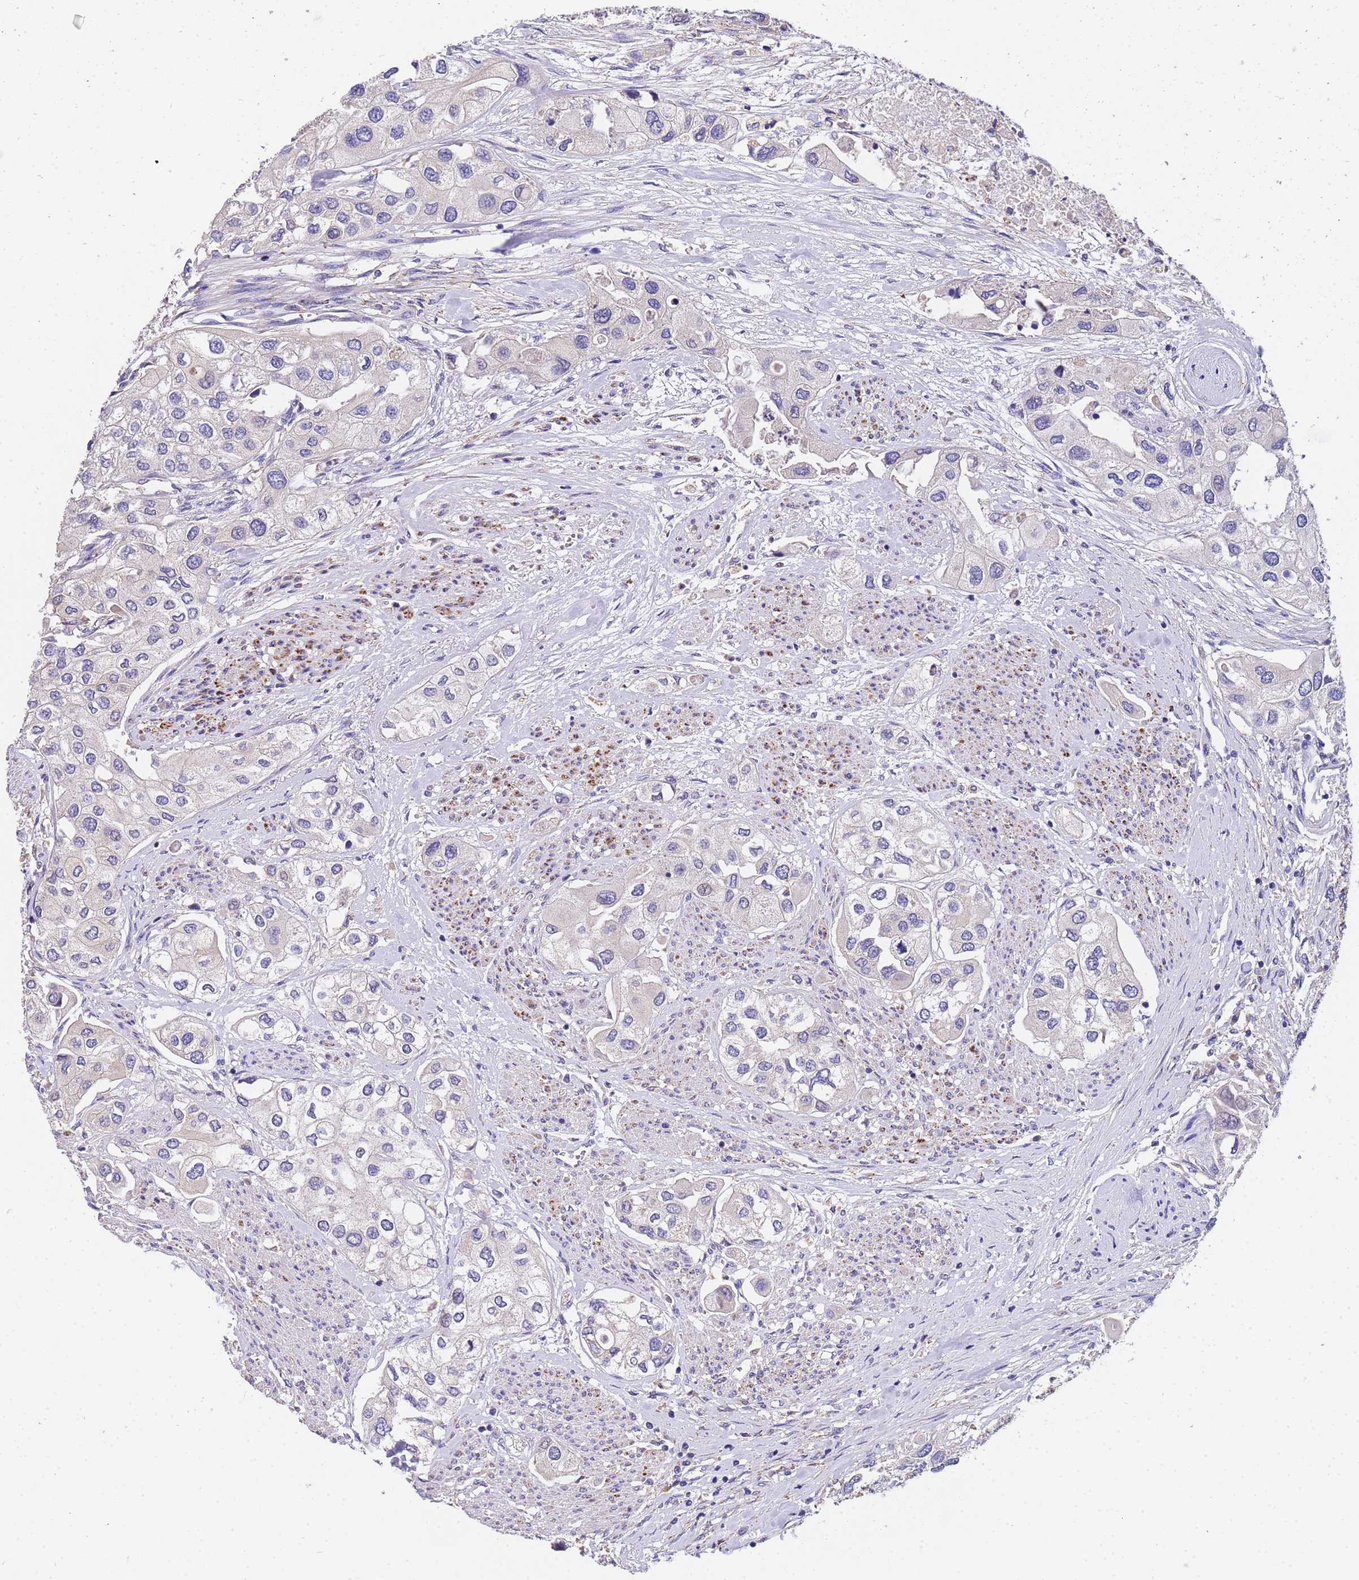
{"staining": {"intensity": "negative", "quantity": "none", "location": "none"}, "tissue": "urothelial cancer", "cell_type": "Tumor cells", "image_type": "cancer", "snomed": [{"axis": "morphology", "description": "Urothelial carcinoma, High grade"}, {"axis": "topography", "description": "Urinary bladder"}], "caption": "Histopathology image shows no significant protein expression in tumor cells of urothelial cancer.", "gene": "SLC24A3", "patient": {"sex": "male", "age": 64}}